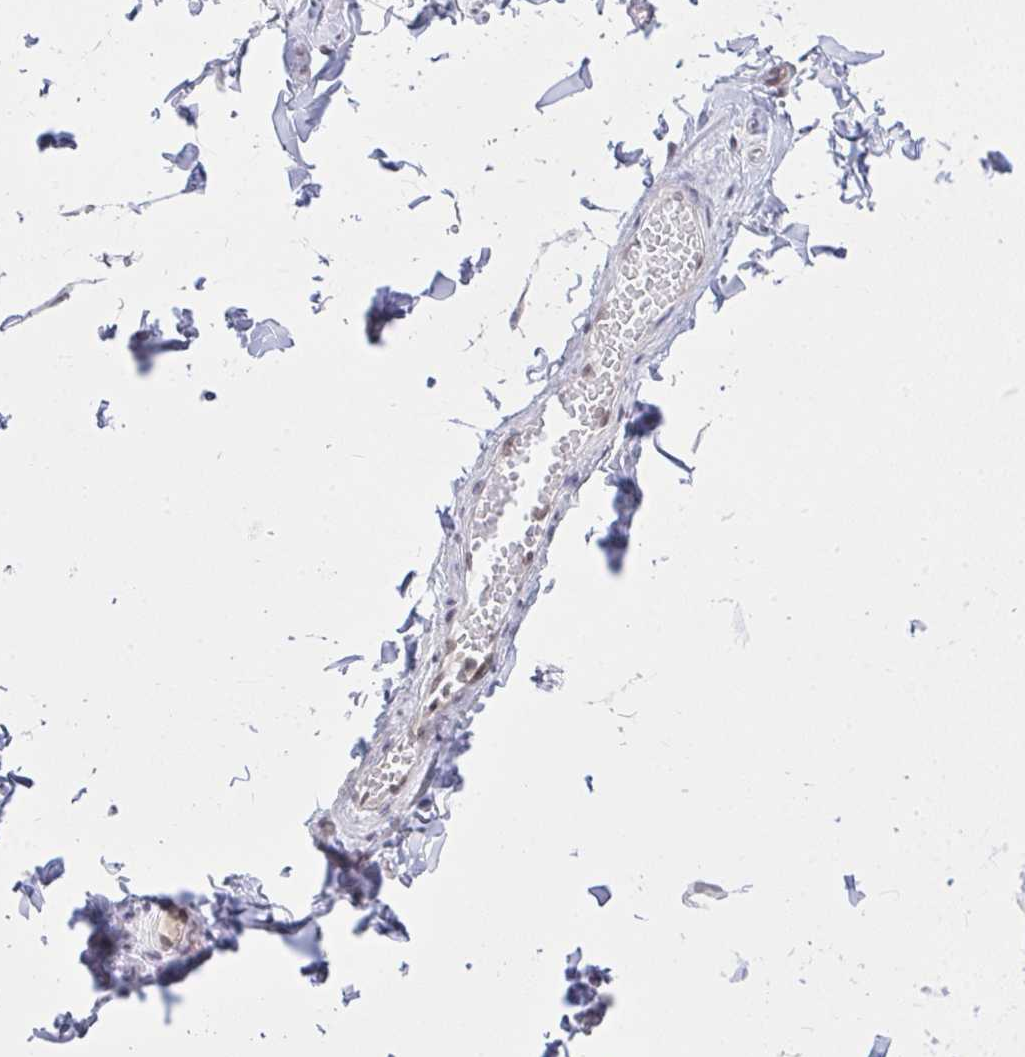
{"staining": {"intensity": "negative", "quantity": "none", "location": "none"}, "tissue": "adipose tissue", "cell_type": "Adipocytes", "image_type": "normal", "snomed": [{"axis": "morphology", "description": "Normal tissue, NOS"}, {"axis": "topography", "description": "Soft tissue"}, {"axis": "topography", "description": "Adipose tissue"}, {"axis": "topography", "description": "Vascular tissue"}, {"axis": "topography", "description": "Peripheral nerve tissue"}], "caption": "Immunohistochemistry (IHC) of benign adipose tissue shows no expression in adipocytes. Nuclei are stained in blue.", "gene": "RFC4", "patient": {"sex": "male", "age": 29}}